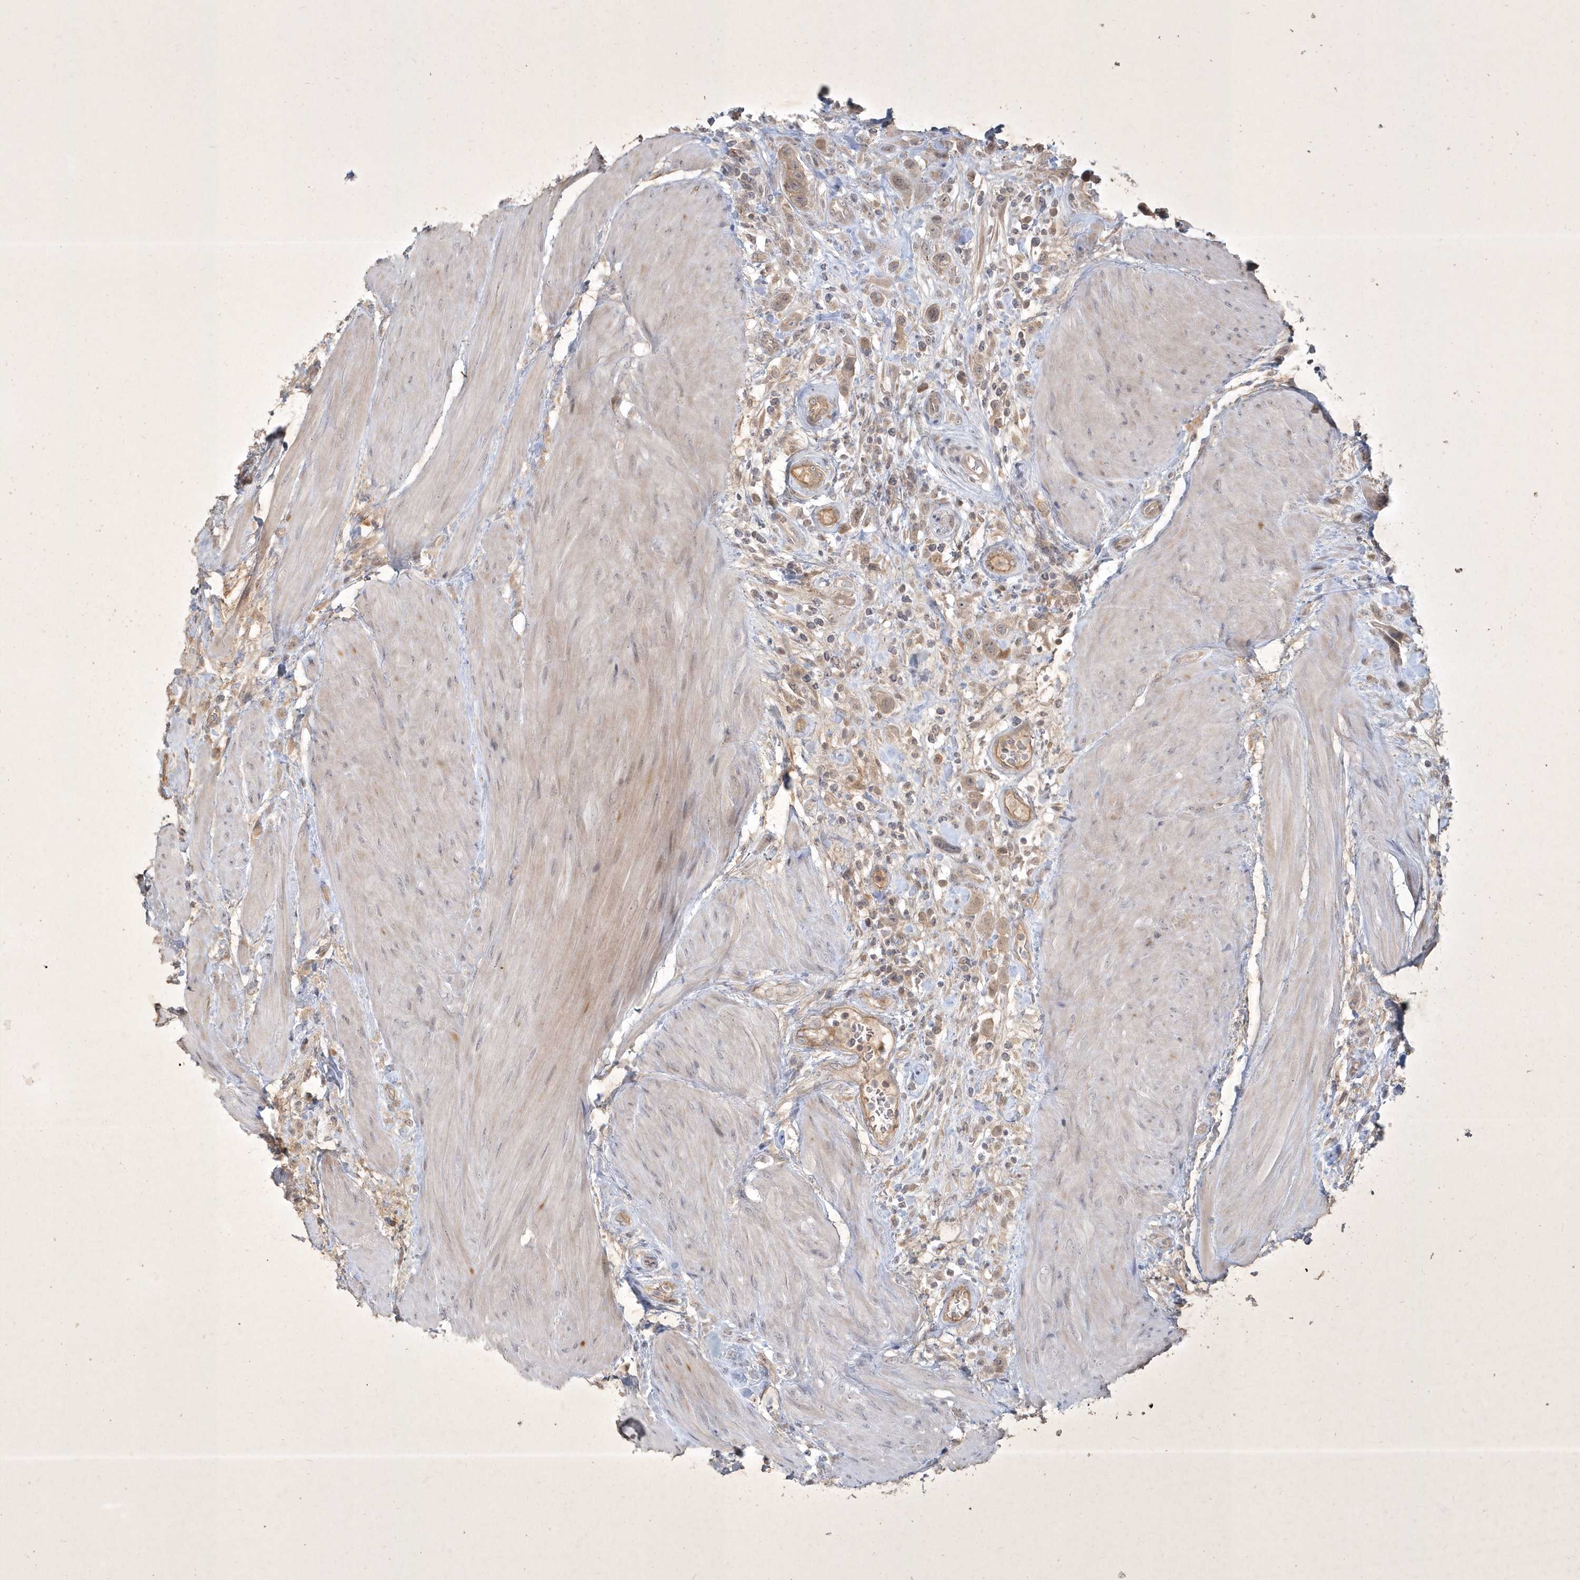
{"staining": {"intensity": "weak", "quantity": ">75%", "location": "cytoplasmic/membranous"}, "tissue": "urothelial cancer", "cell_type": "Tumor cells", "image_type": "cancer", "snomed": [{"axis": "morphology", "description": "Urothelial carcinoma, High grade"}, {"axis": "topography", "description": "Urinary bladder"}], "caption": "Immunohistochemical staining of human high-grade urothelial carcinoma exhibits low levels of weak cytoplasmic/membranous protein expression in about >75% of tumor cells. The staining is performed using DAB (3,3'-diaminobenzidine) brown chromogen to label protein expression. The nuclei are counter-stained blue using hematoxylin.", "gene": "BOD1", "patient": {"sex": "male", "age": 50}}